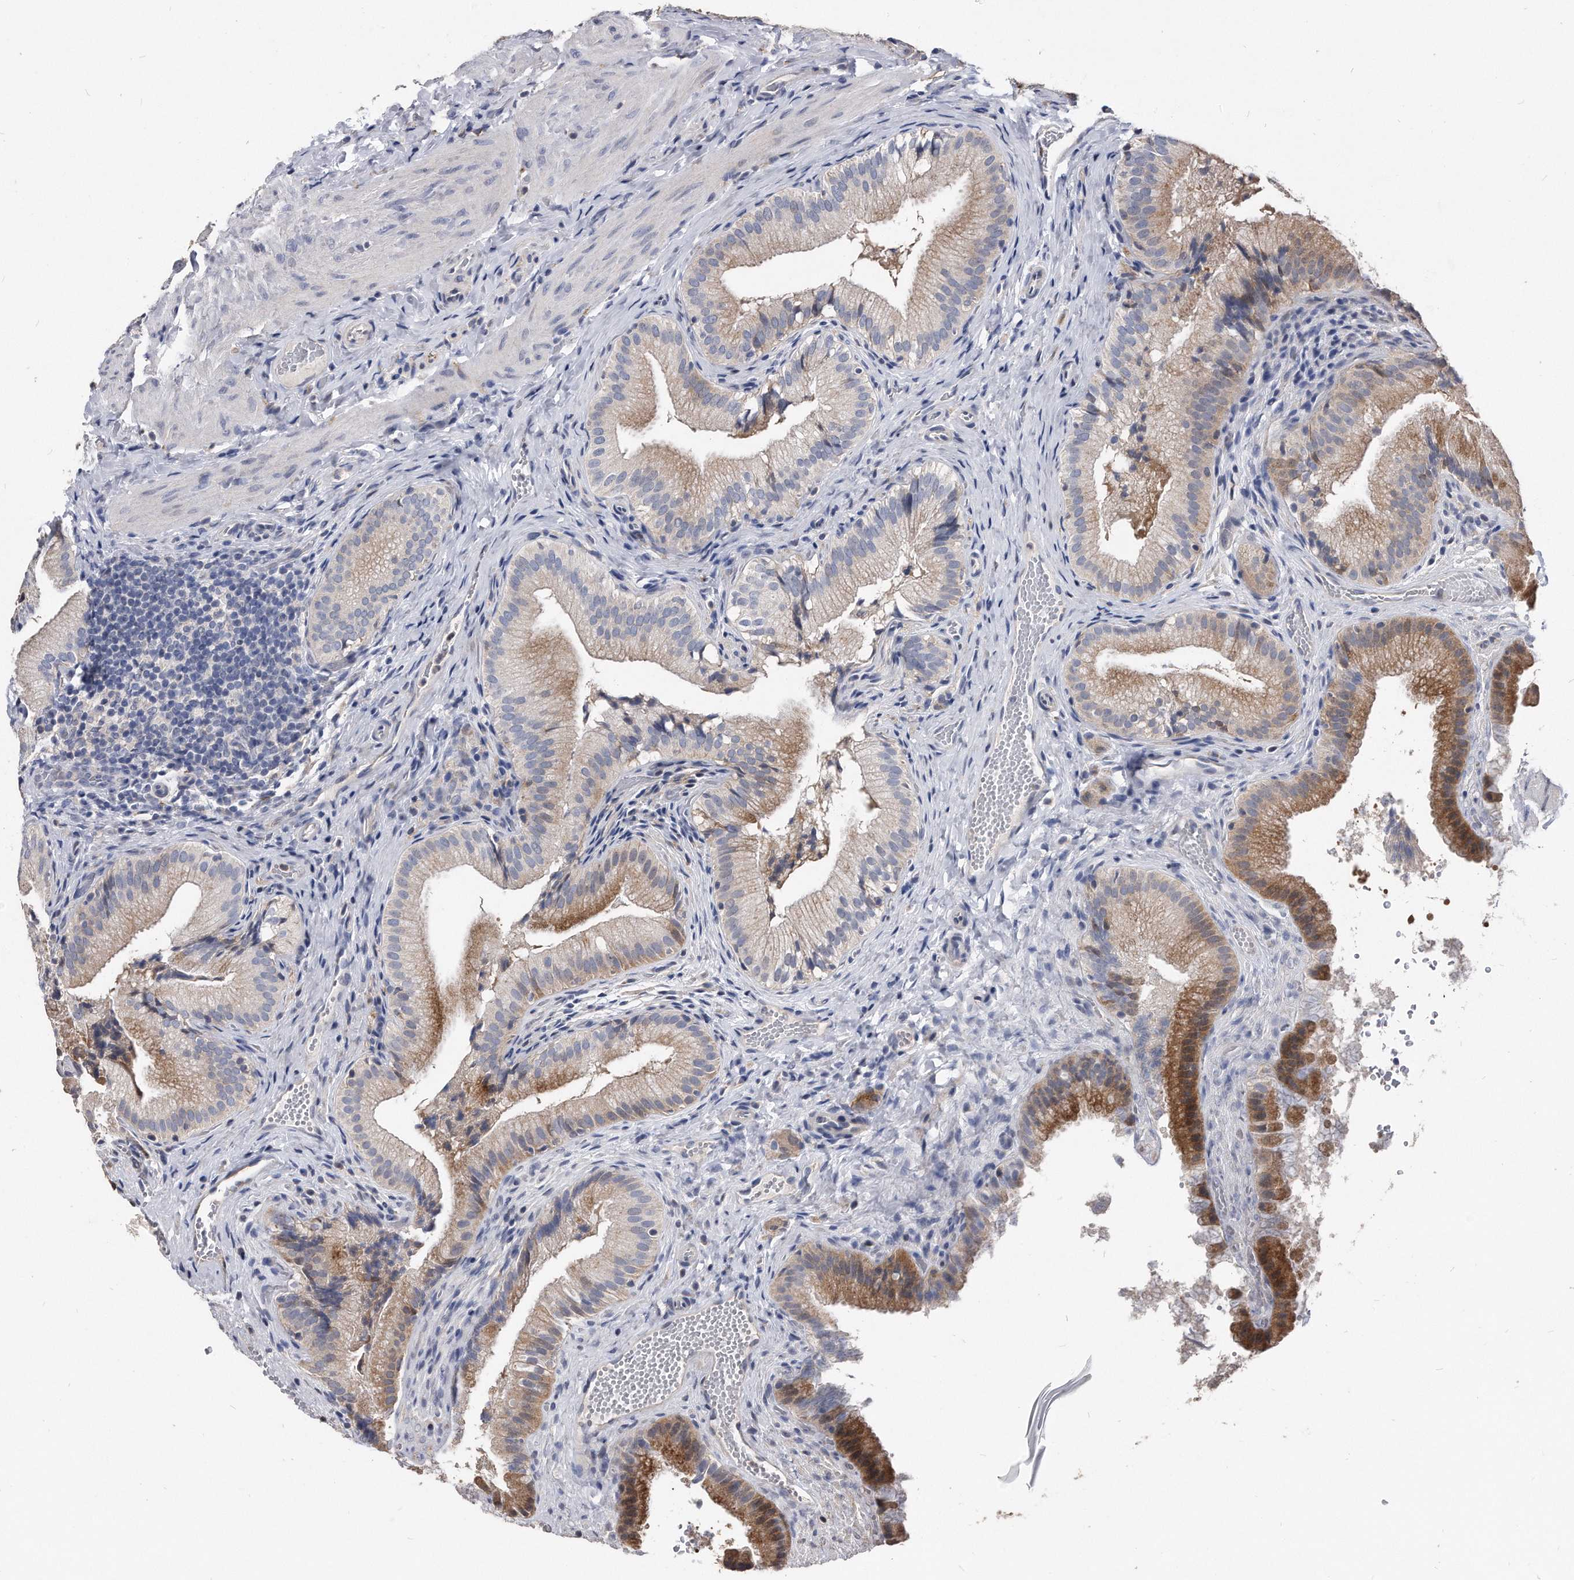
{"staining": {"intensity": "moderate", "quantity": "25%-75%", "location": "cytoplasmic/membranous"}, "tissue": "gallbladder", "cell_type": "Glandular cells", "image_type": "normal", "snomed": [{"axis": "morphology", "description": "Normal tissue, NOS"}, {"axis": "topography", "description": "Gallbladder"}], "caption": "High-magnification brightfield microscopy of benign gallbladder stained with DAB (3,3'-diaminobenzidine) (brown) and counterstained with hematoxylin (blue). glandular cells exhibit moderate cytoplasmic/membranous staining is identified in about25%-75% of cells.", "gene": "IL20RA", "patient": {"sex": "female", "age": 30}}